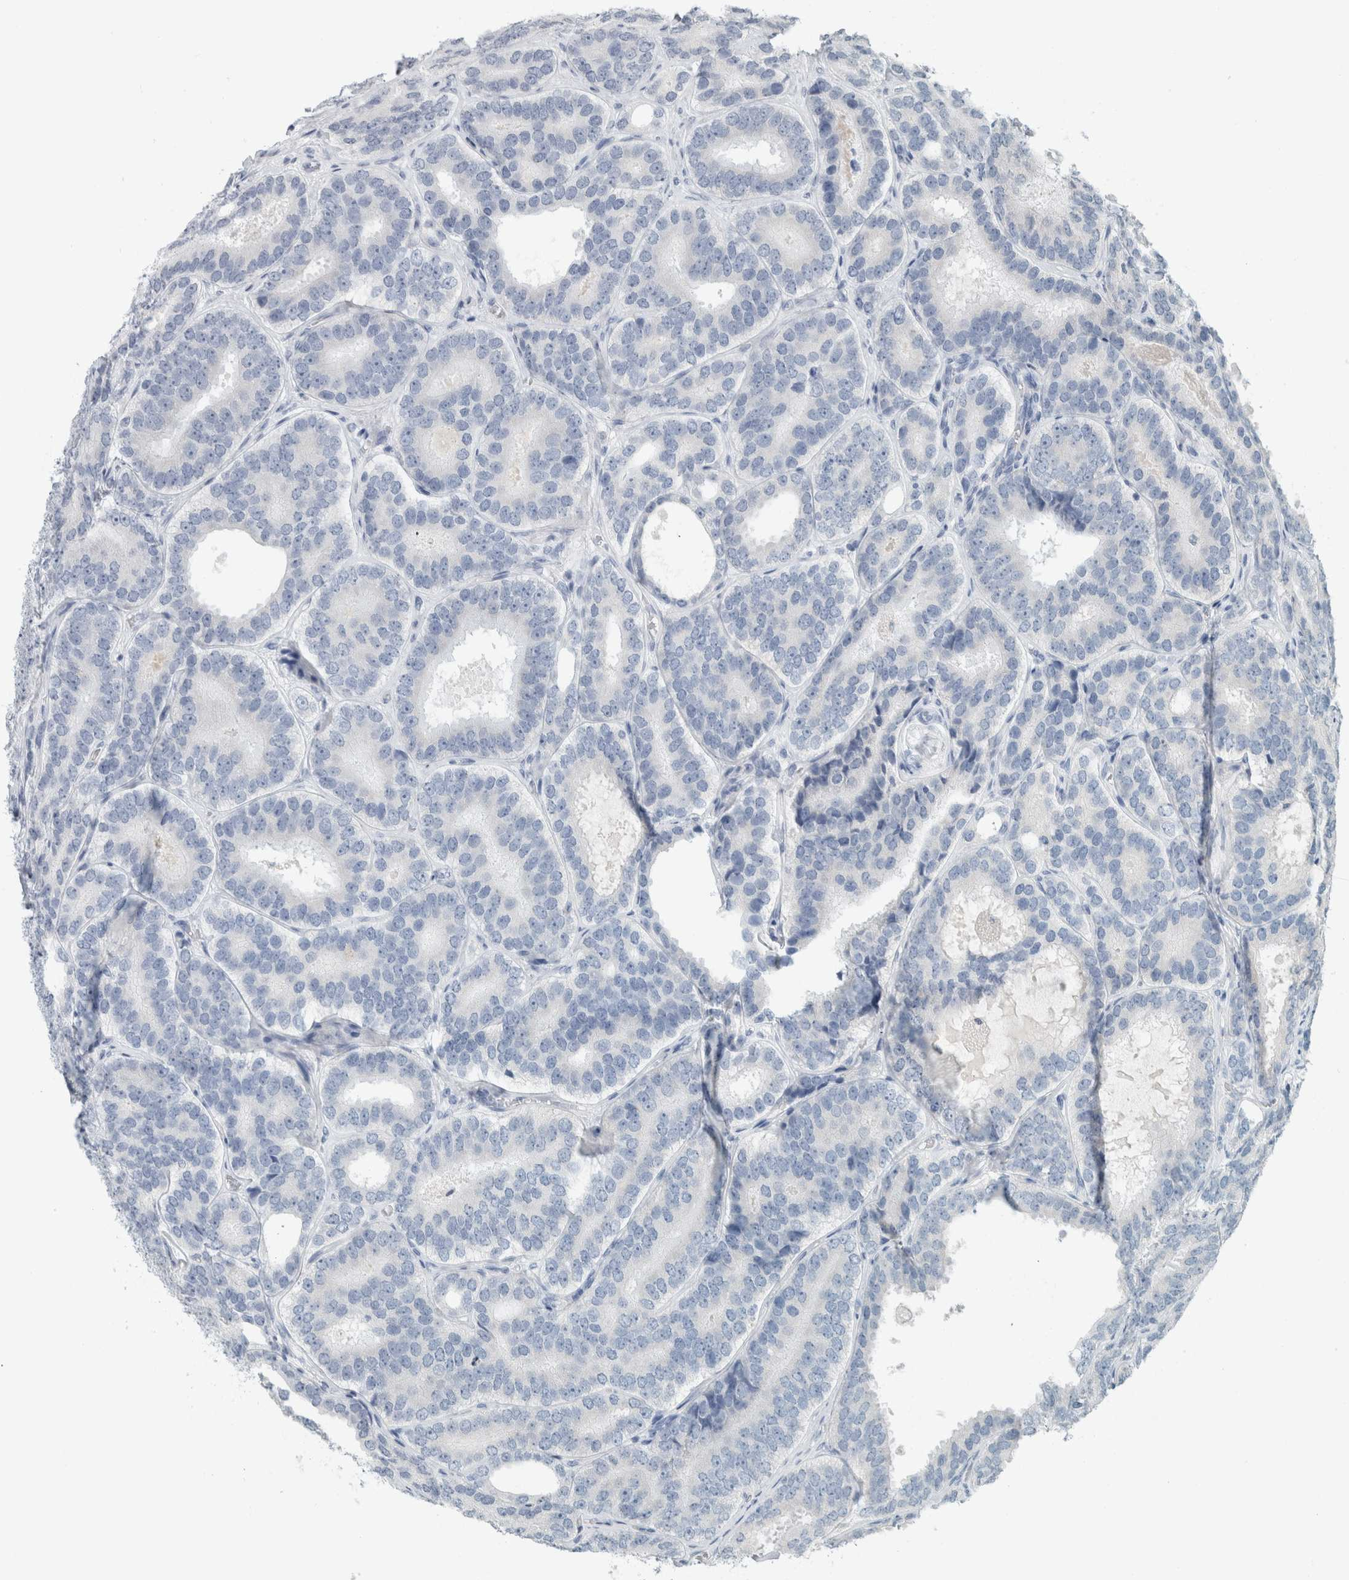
{"staining": {"intensity": "negative", "quantity": "none", "location": "none"}, "tissue": "prostate cancer", "cell_type": "Tumor cells", "image_type": "cancer", "snomed": [{"axis": "morphology", "description": "Adenocarcinoma, High grade"}, {"axis": "topography", "description": "Prostate"}], "caption": "High magnification brightfield microscopy of prostate cancer stained with DAB (3,3'-diaminobenzidine) (brown) and counterstained with hematoxylin (blue): tumor cells show no significant positivity.", "gene": "TRIT1", "patient": {"sex": "male", "age": 56}}